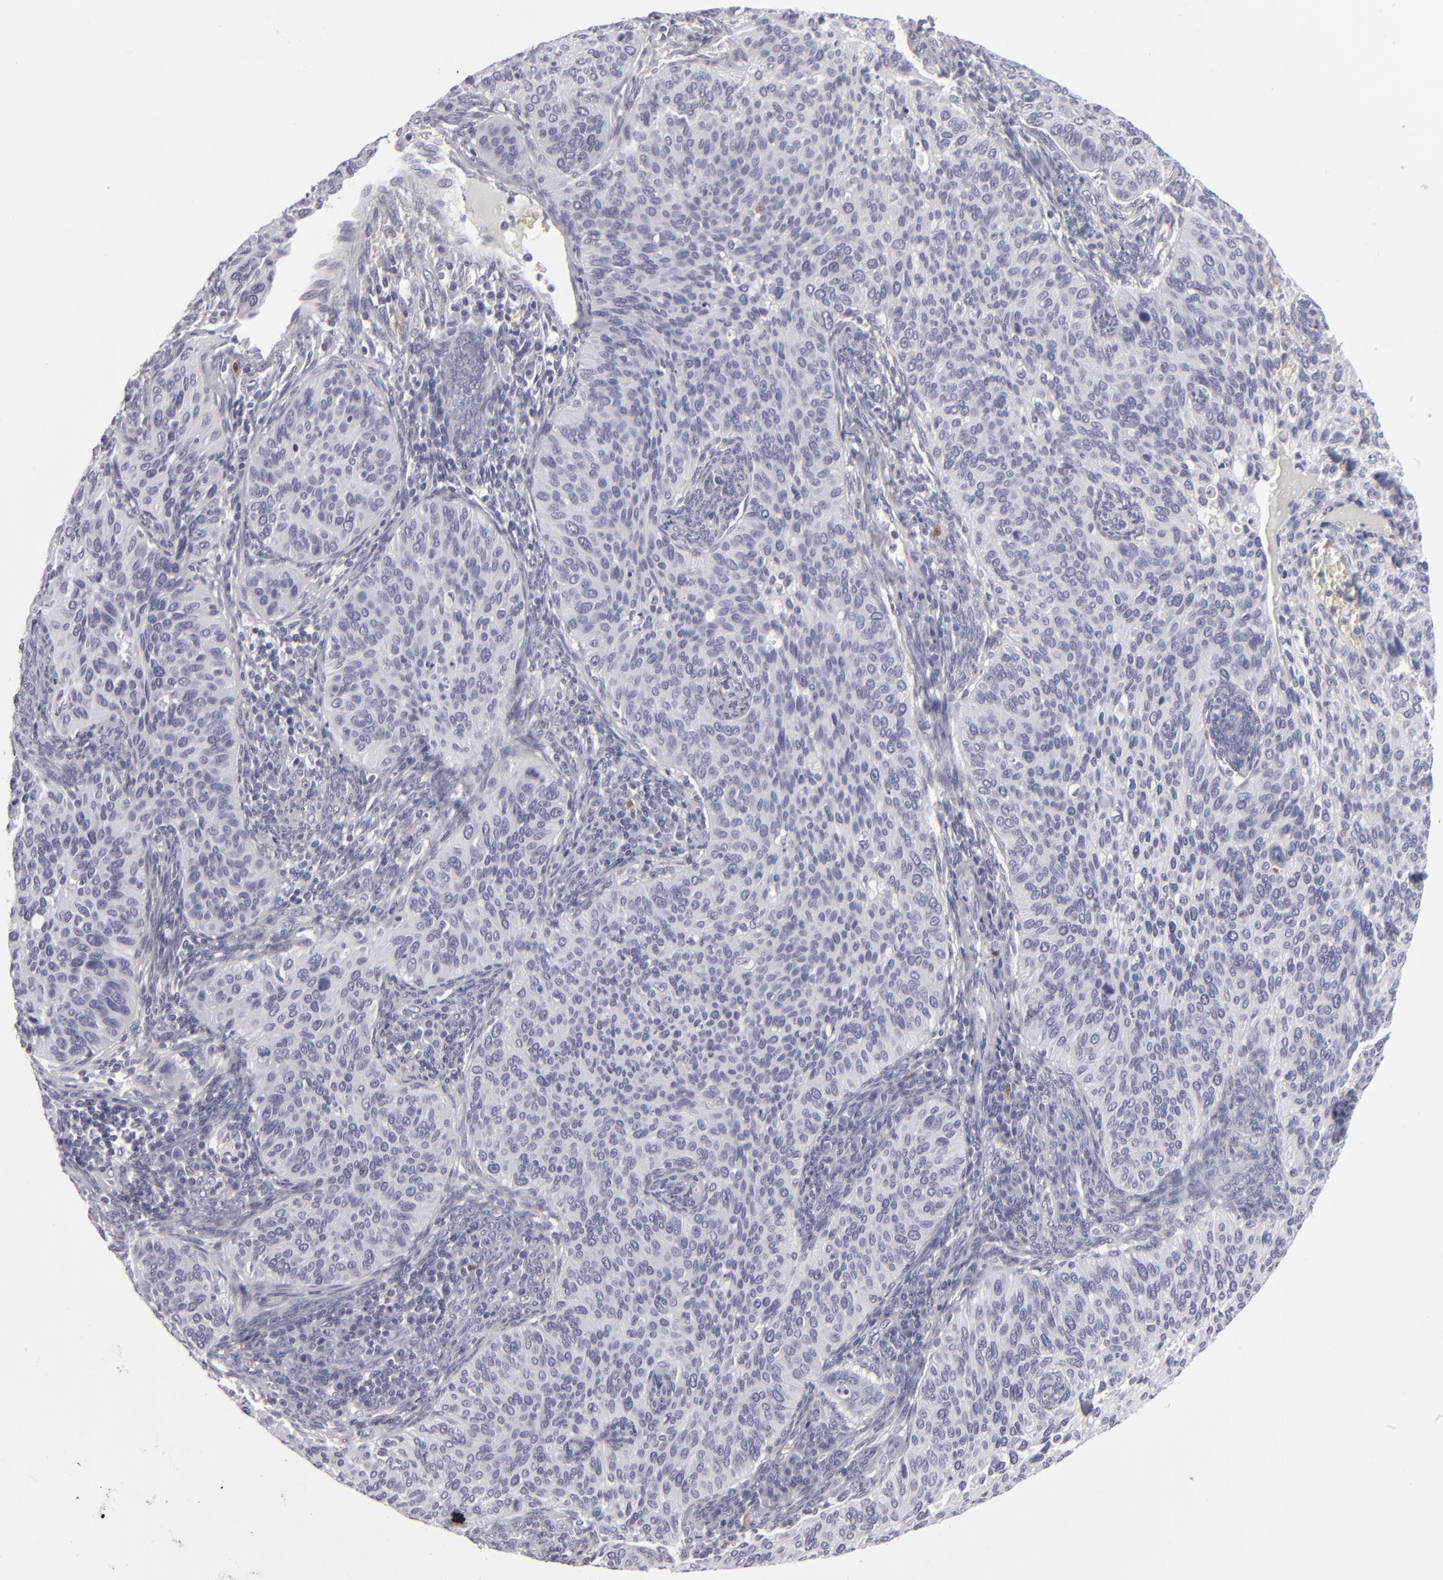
{"staining": {"intensity": "negative", "quantity": "none", "location": "none"}, "tissue": "cervical cancer", "cell_type": "Tumor cells", "image_type": "cancer", "snomed": [{"axis": "morphology", "description": "Adenocarcinoma, NOS"}, {"axis": "topography", "description": "Cervix"}], "caption": "Cervical cancer stained for a protein using IHC demonstrates no positivity tumor cells.", "gene": "F13A1", "patient": {"sex": "female", "age": 29}}